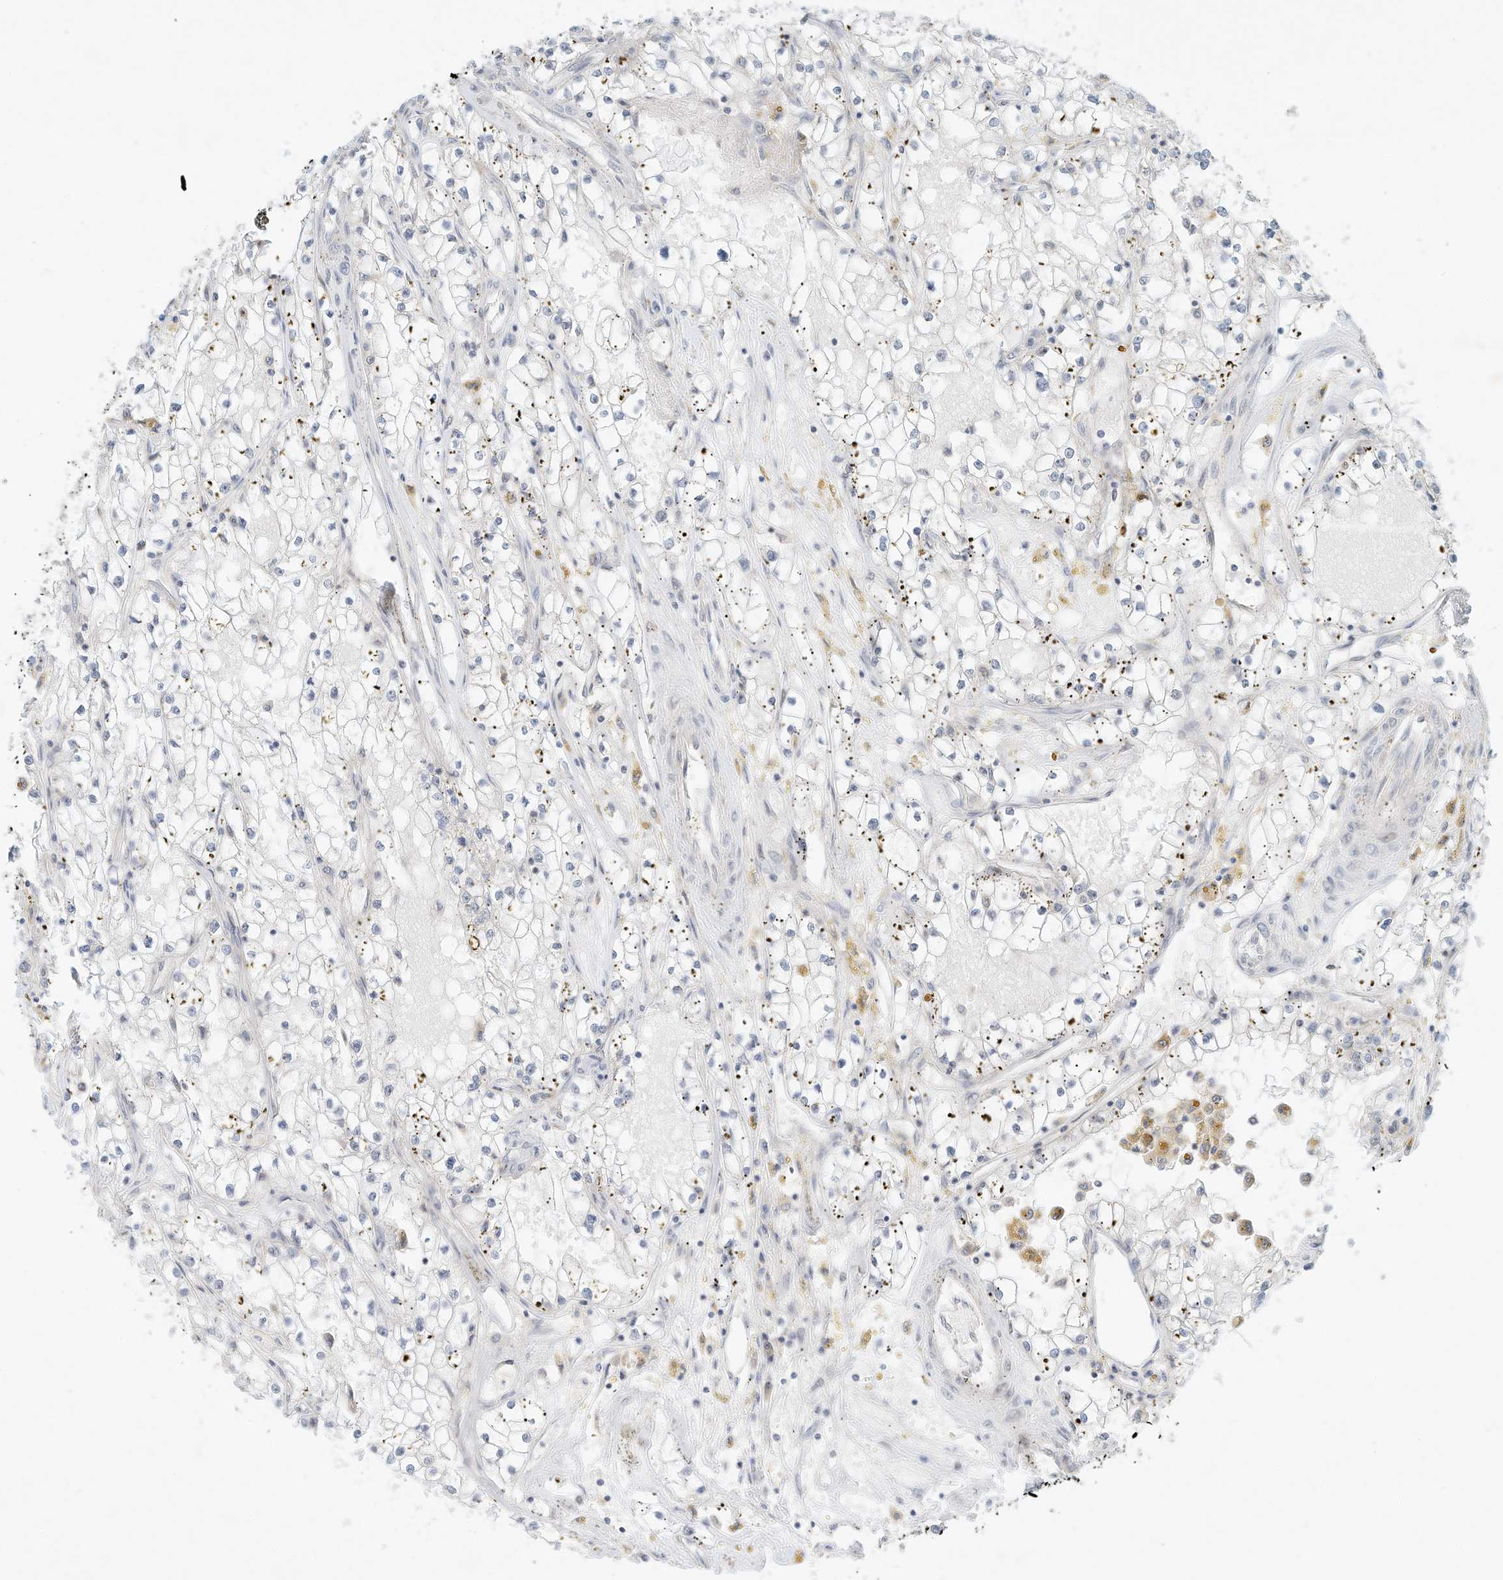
{"staining": {"intensity": "negative", "quantity": "none", "location": "none"}, "tissue": "renal cancer", "cell_type": "Tumor cells", "image_type": "cancer", "snomed": [{"axis": "morphology", "description": "Adenocarcinoma, NOS"}, {"axis": "topography", "description": "Kidney"}], "caption": "Human renal adenocarcinoma stained for a protein using IHC displays no expression in tumor cells.", "gene": "PAK6", "patient": {"sex": "male", "age": 56}}